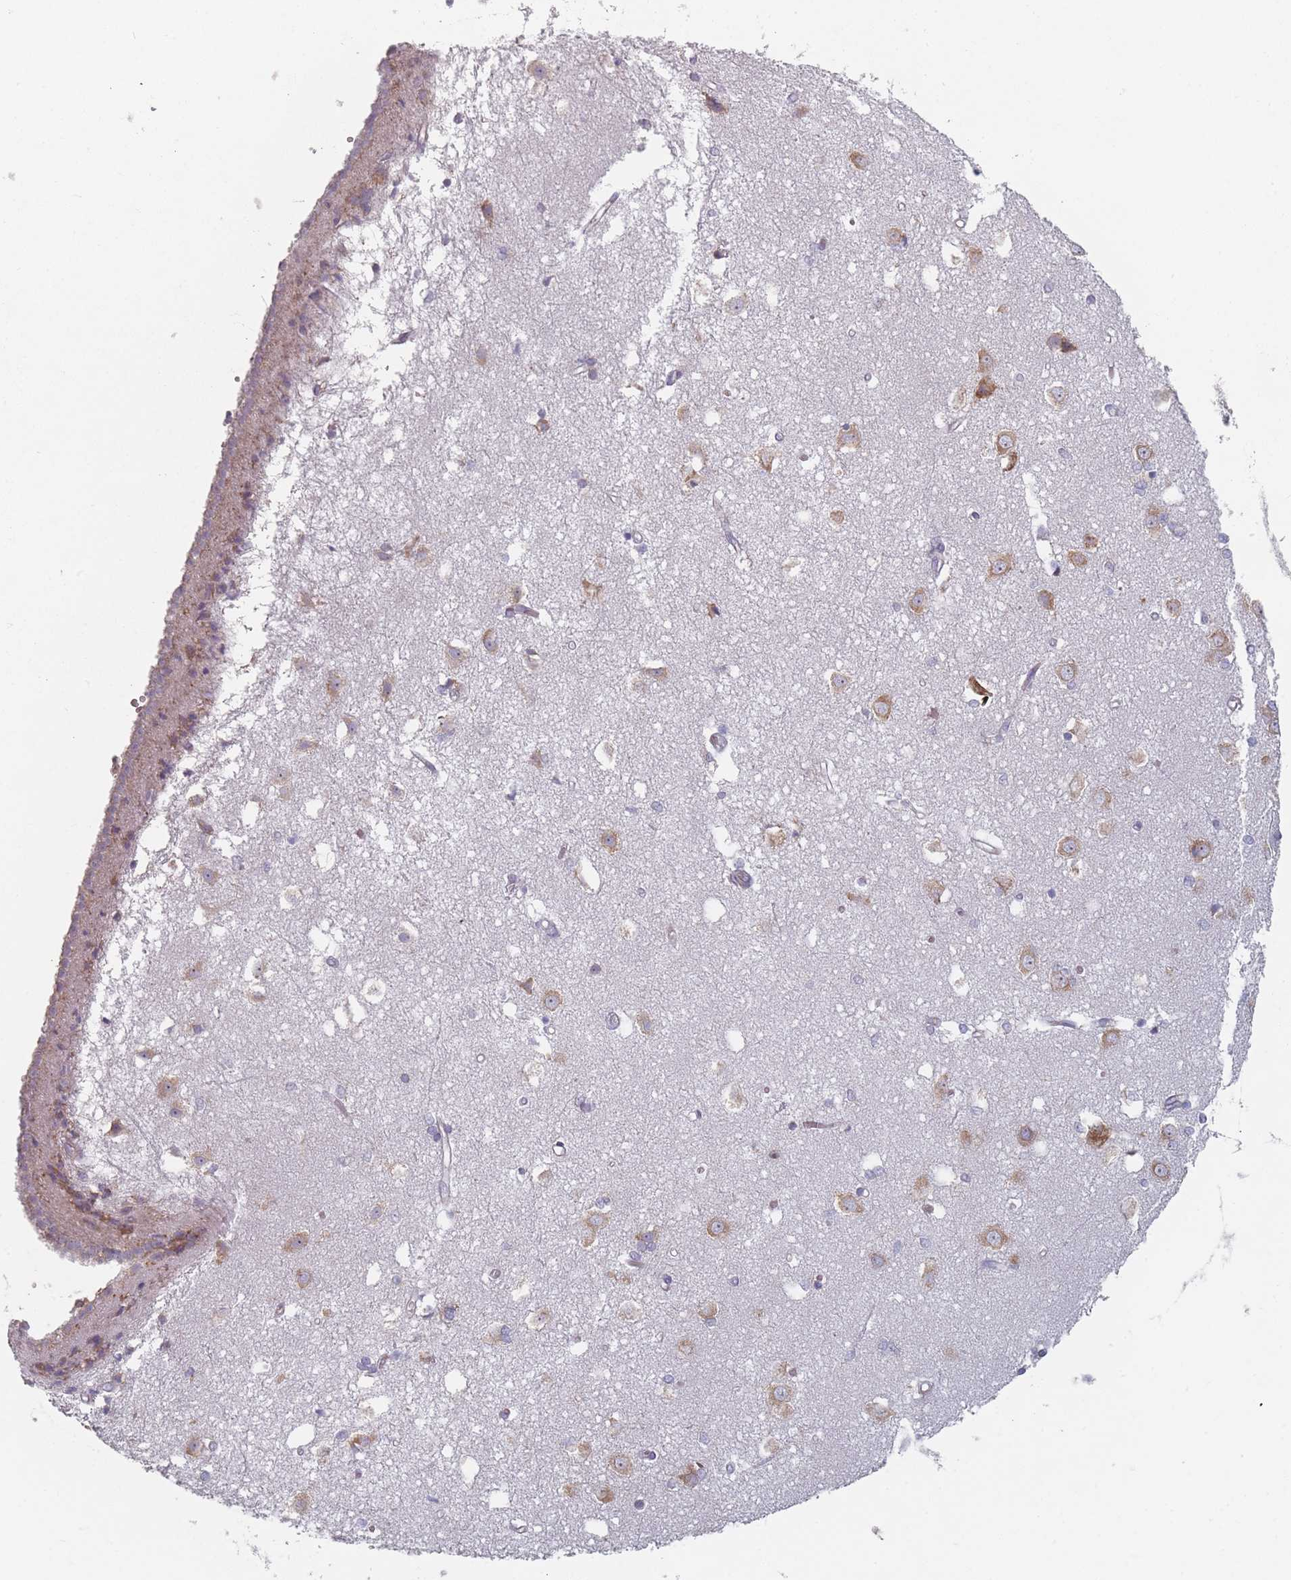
{"staining": {"intensity": "negative", "quantity": "none", "location": "none"}, "tissue": "caudate", "cell_type": "Glial cells", "image_type": "normal", "snomed": [{"axis": "morphology", "description": "Normal tissue, NOS"}, {"axis": "topography", "description": "Lateral ventricle wall"}], "caption": "Immunohistochemistry histopathology image of benign caudate: human caudate stained with DAB displays no significant protein staining in glial cells.", "gene": "CACNG5", "patient": {"sex": "male", "age": 37}}